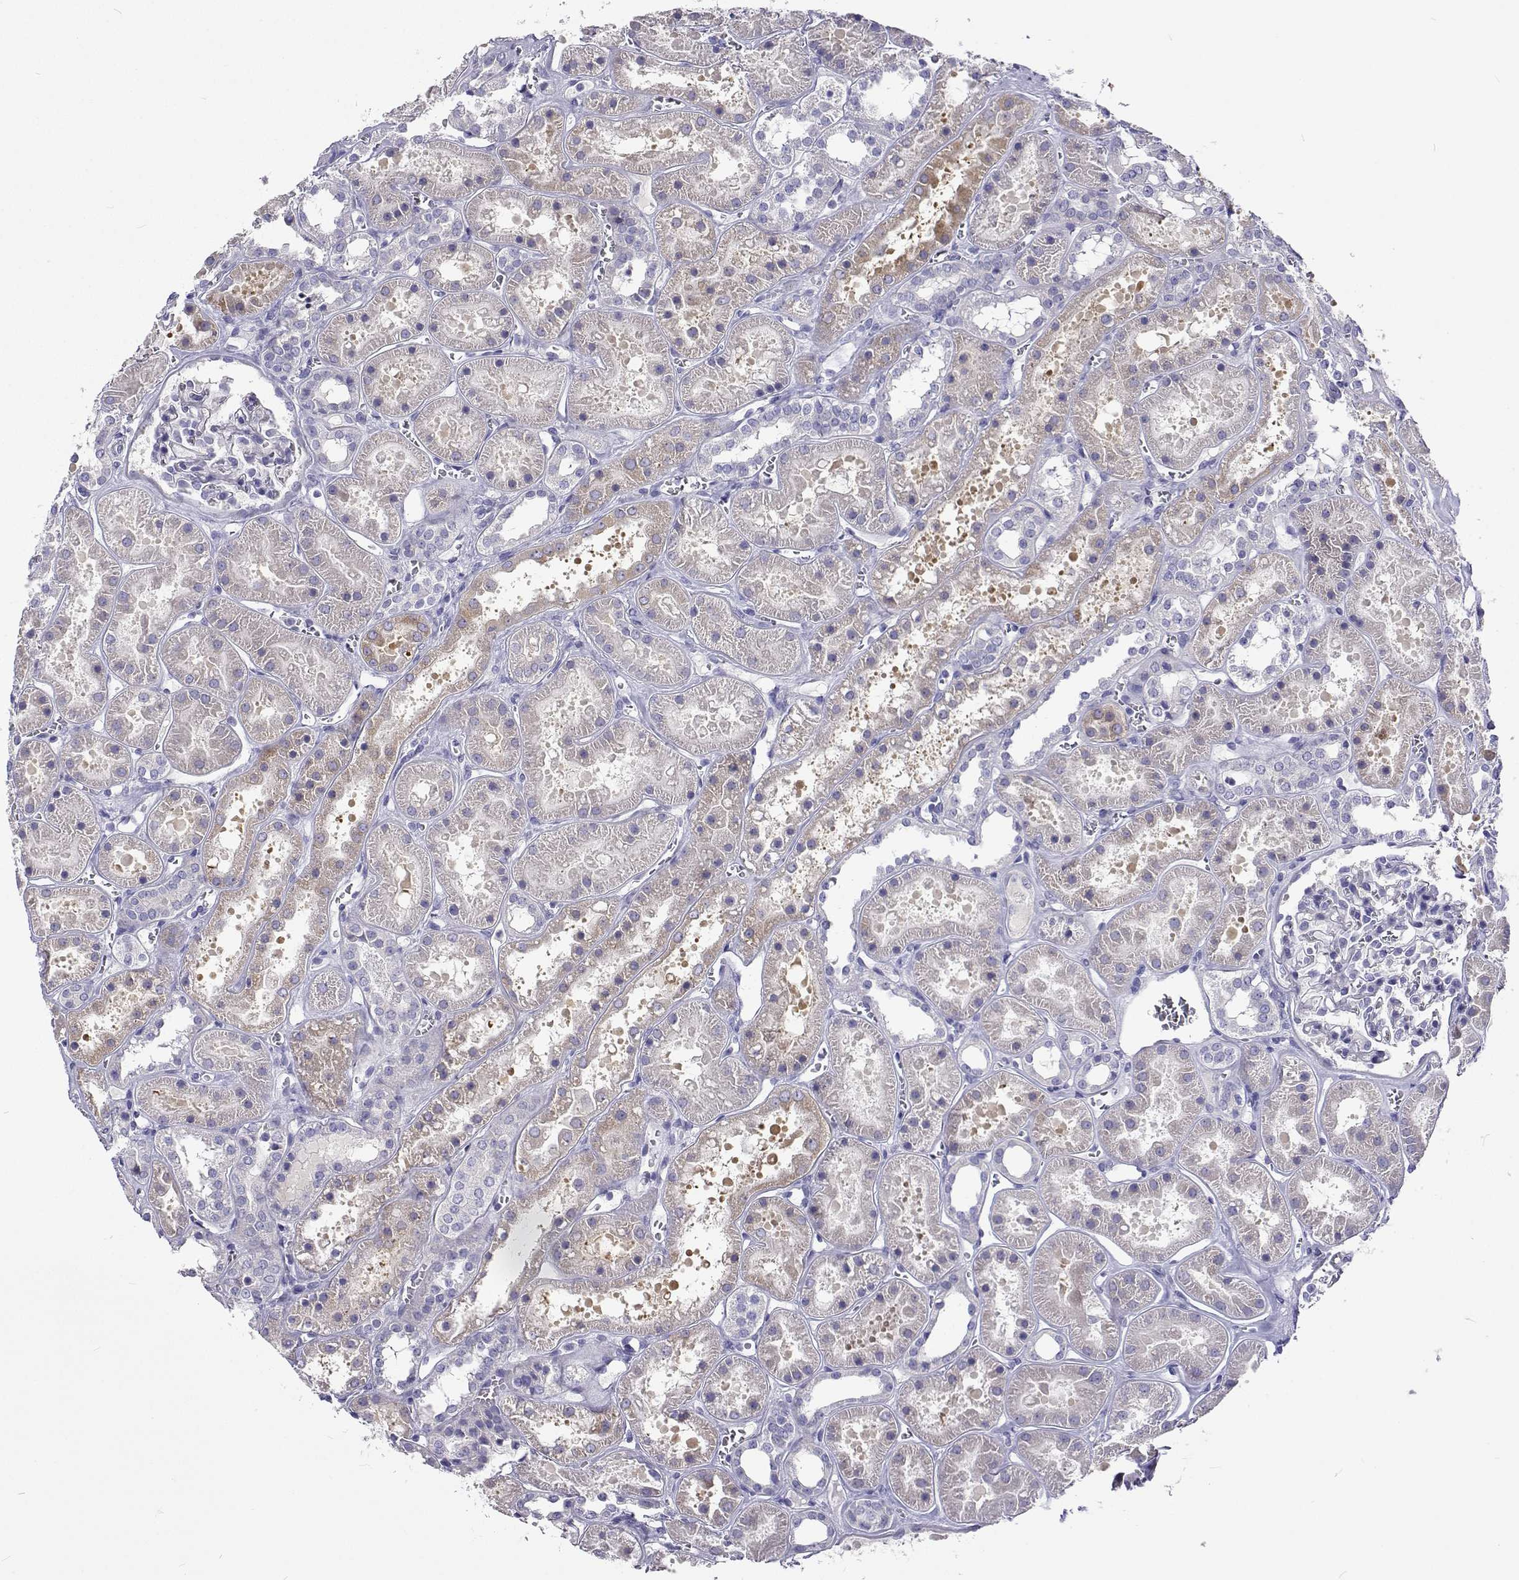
{"staining": {"intensity": "negative", "quantity": "none", "location": "none"}, "tissue": "kidney", "cell_type": "Cells in glomeruli", "image_type": "normal", "snomed": [{"axis": "morphology", "description": "Normal tissue, NOS"}, {"axis": "topography", "description": "Kidney"}], "caption": "Human kidney stained for a protein using immunohistochemistry displays no expression in cells in glomeruli.", "gene": "LHFPL7", "patient": {"sex": "female", "age": 41}}